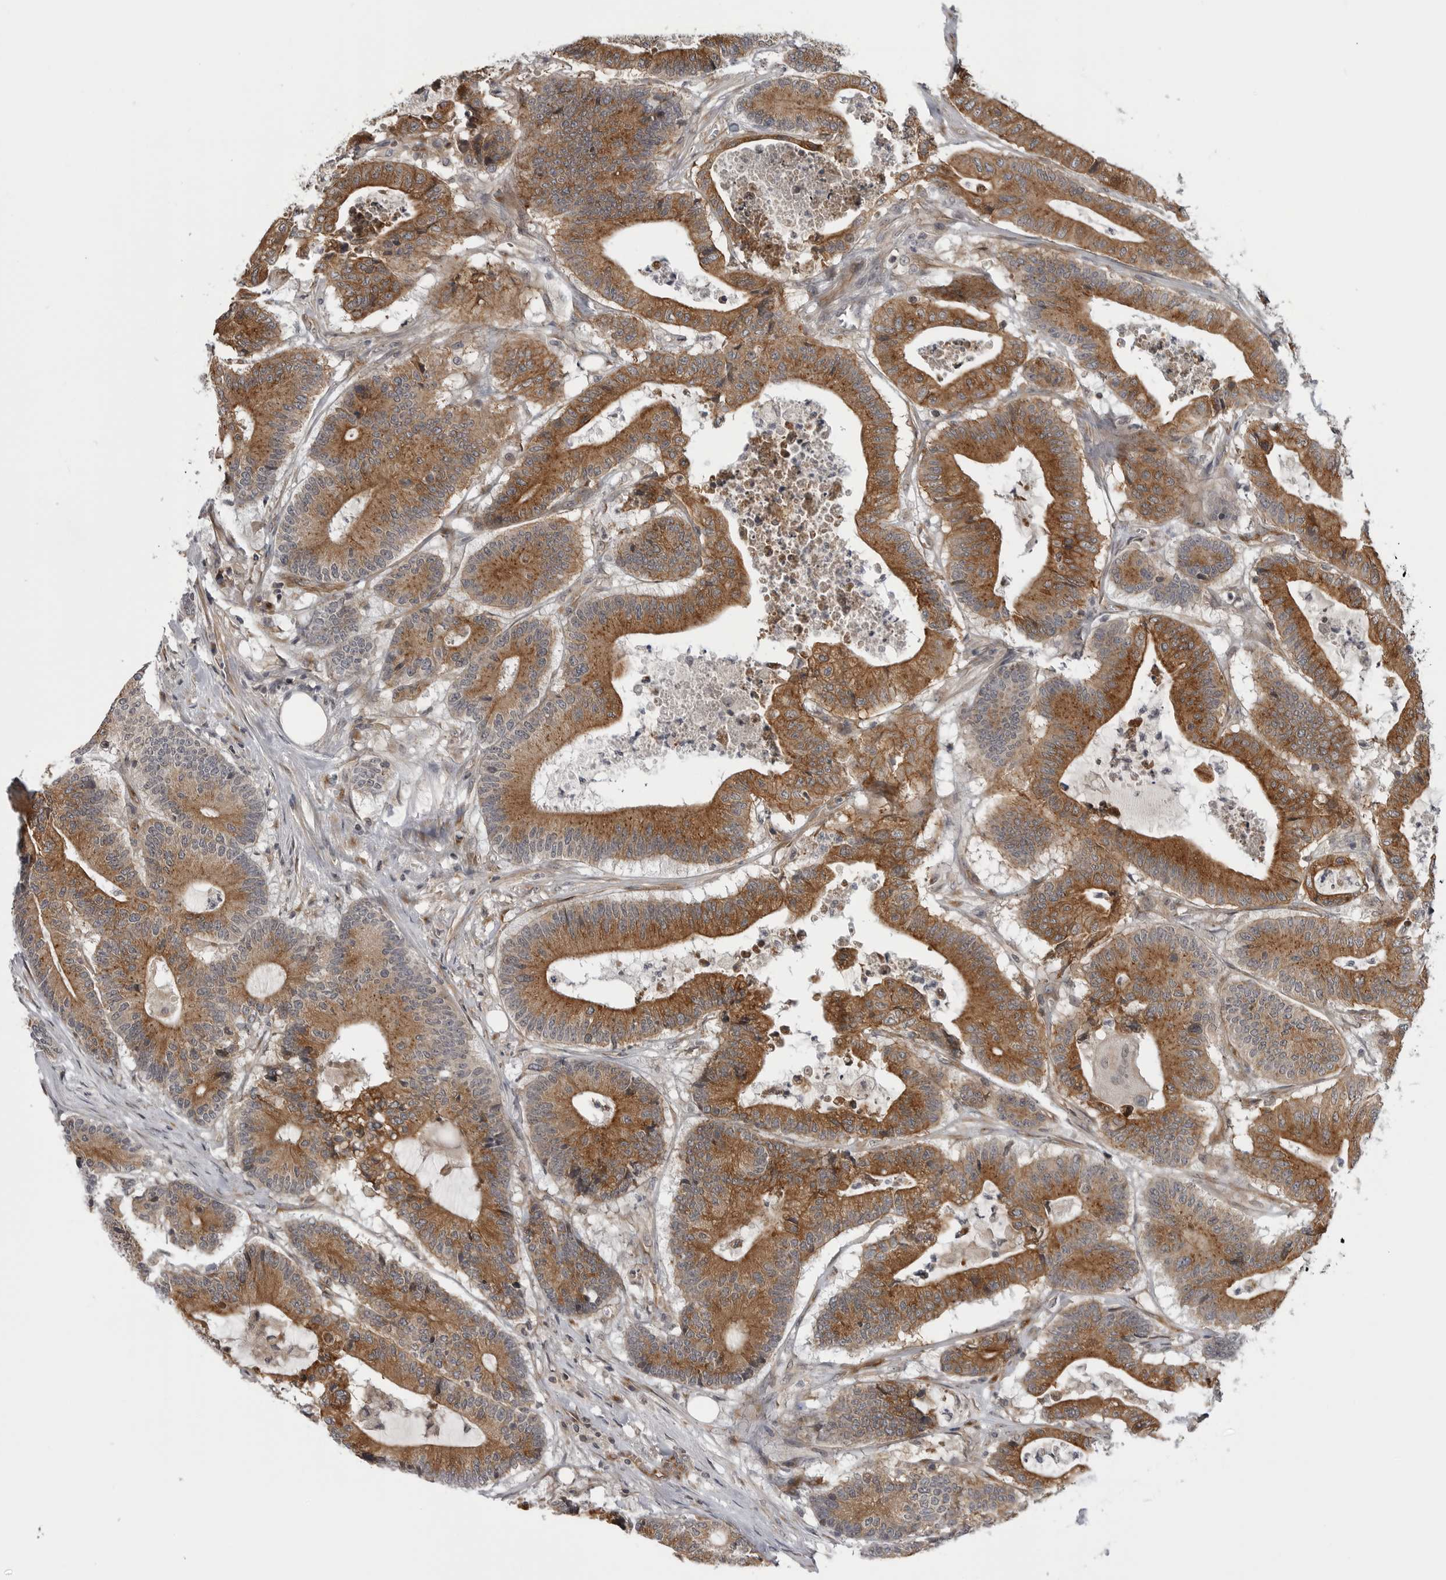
{"staining": {"intensity": "strong", "quantity": ">75%", "location": "cytoplasmic/membranous"}, "tissue": "colorectal cancer", "cell_type": "Tumor cells", "image_type": "cancer", "snomed": [{"axis": "morphology", "description": "Adenocarcinoma, NOS"}, {"axis": "topography", "description": "Colon"}], "caption": "DAB (3,3'-diaminobenzidine) immunohistochemical staining of human adenocarcinoma (colorectal) shows strong cytoplasmic/membranous protein positivity in approximately >75% of tumor cells.", "gene": "LRRC45", "patient": {"sex": "female", "age": 84}}